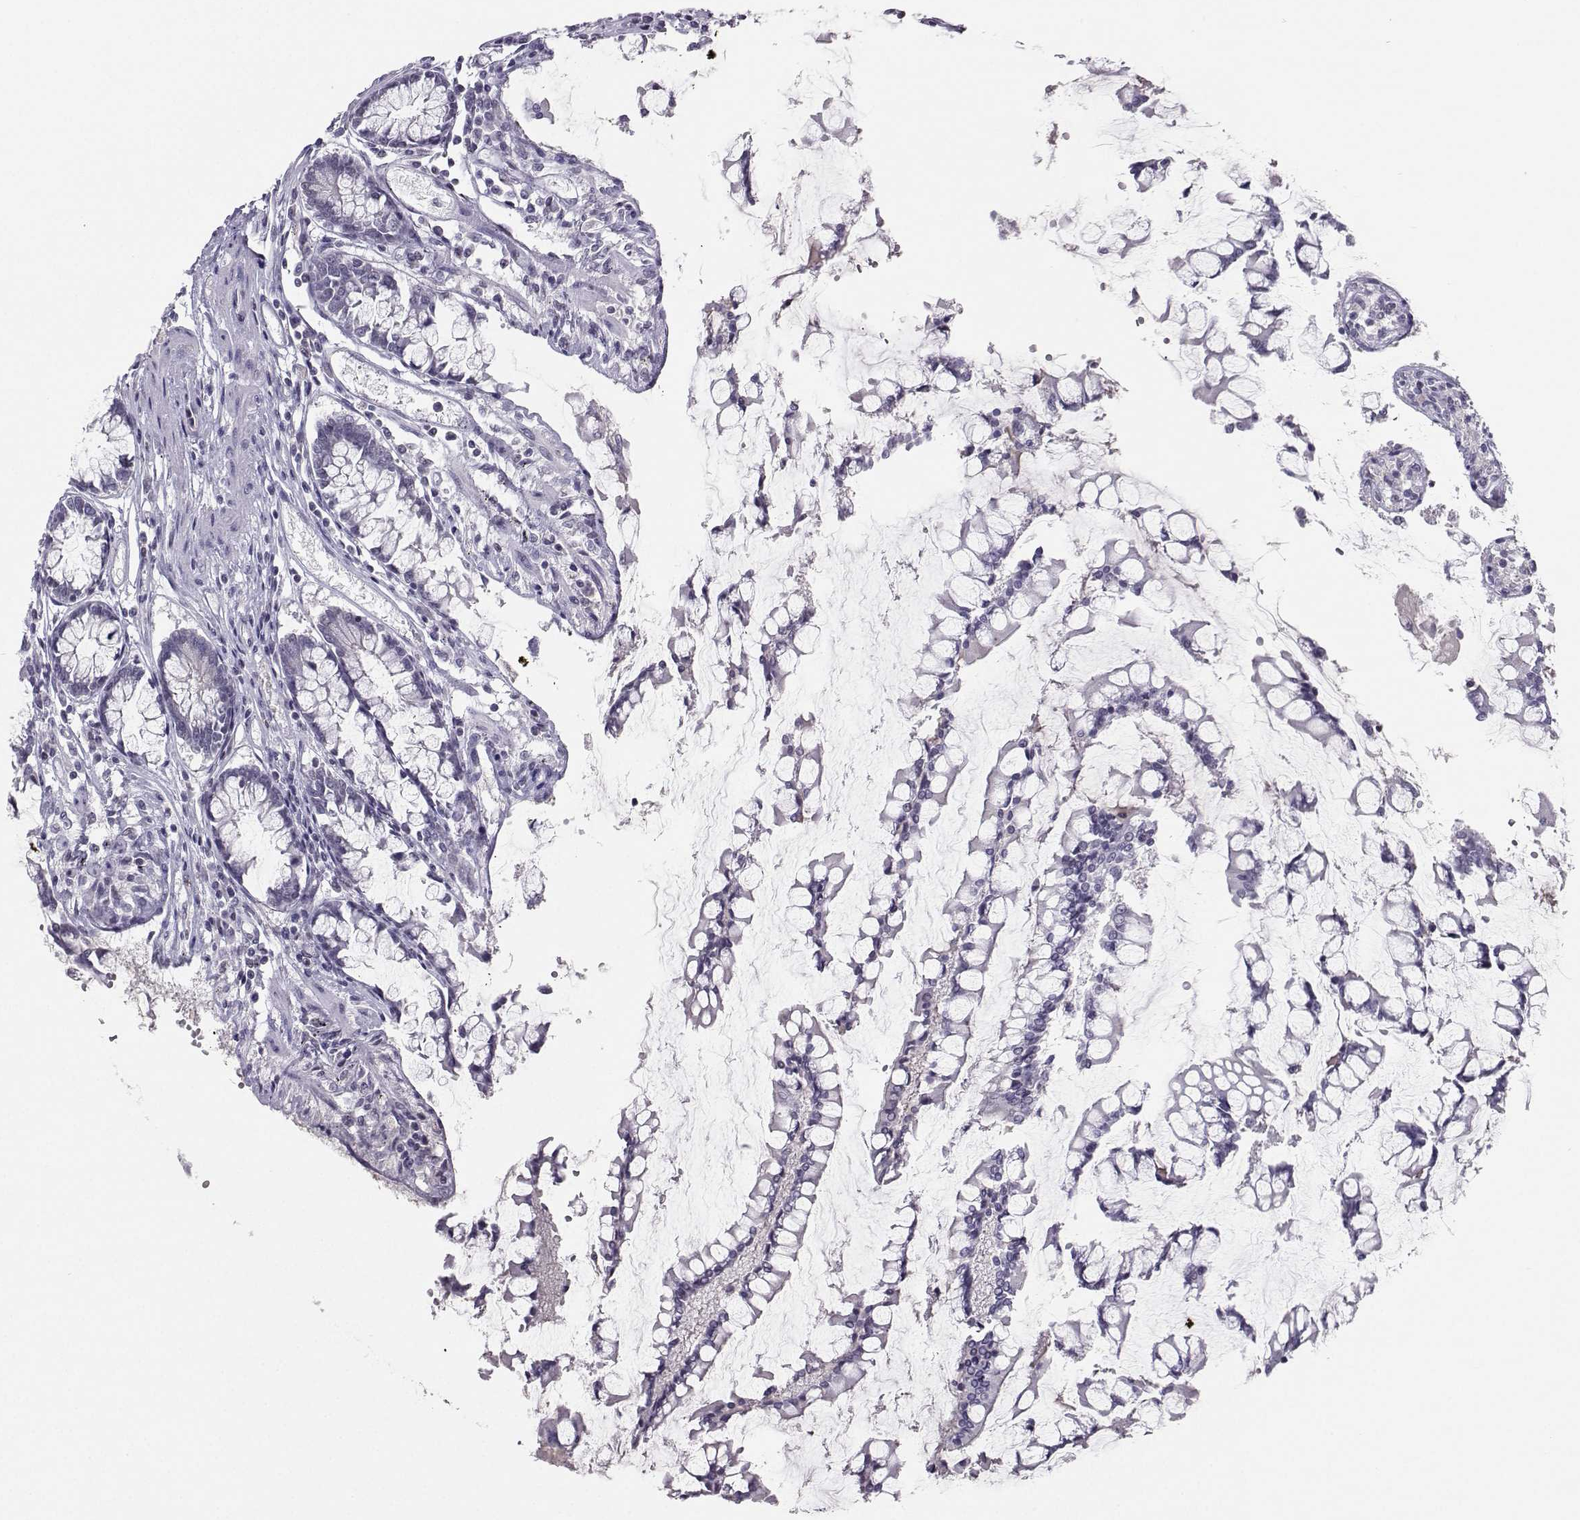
{"staining": {"intensity": "negative", "quantity": "none", "location": "none"}, "tissue": "carcinoid", "cell_type": "Tumor cells", "image_type": "cancer", "snomed": [{"axis": "morphology", "description": "Carcinoid, malignant, NOS"}, {"axis": "topography", "description": "Small intestine"}], "caption": "This is an immunohistochemistry image of human malignant carcinoid. There is no positivity in tumor cells.", "gene": "LHX1", "patient": {"sex": "female", "age": 65}}